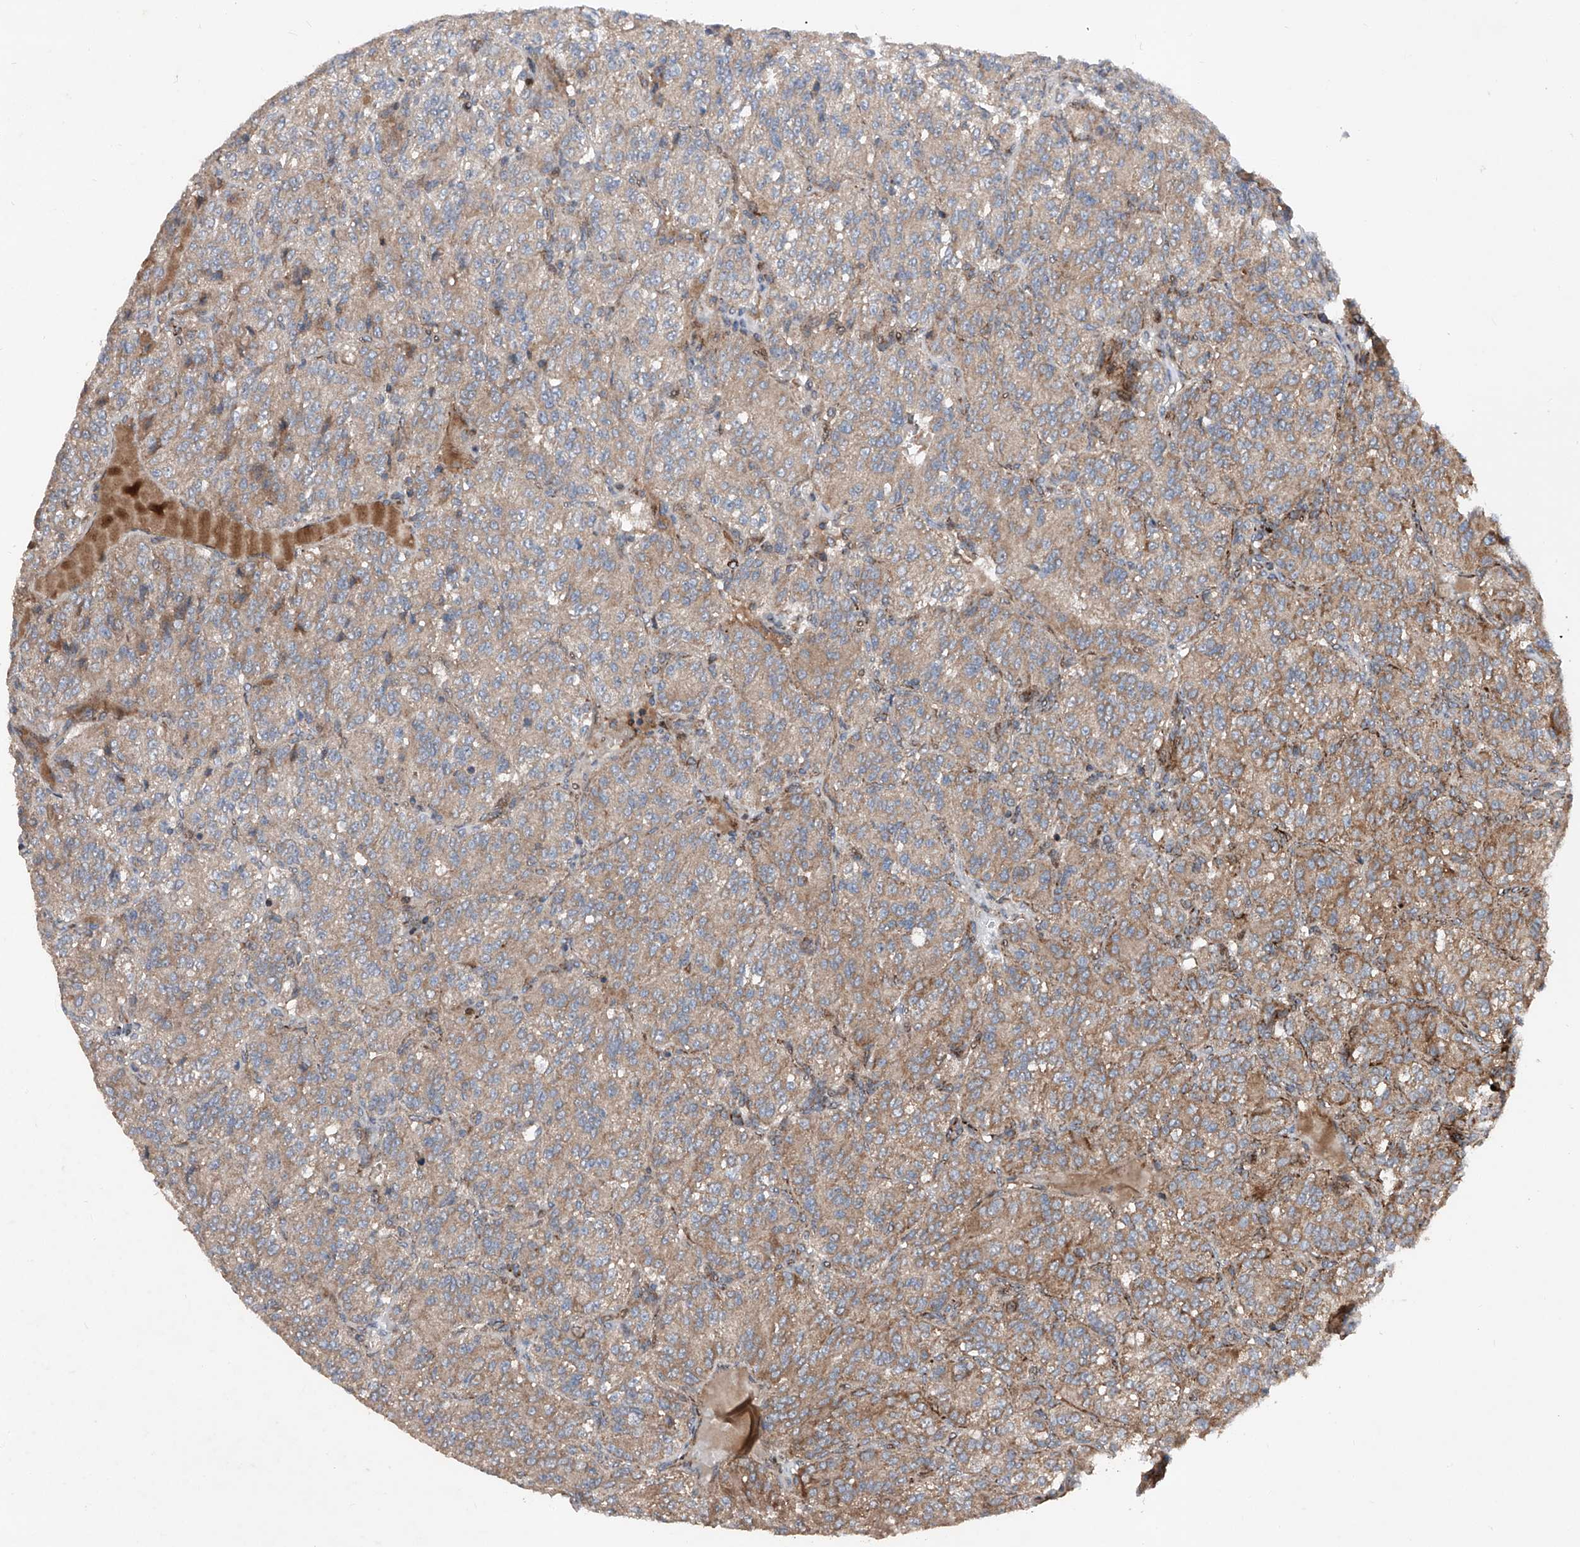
{"staining": {"intensity": "moderate", "quantity": "25%-75%", "location": "cytoplasmic/membranous"}, "tissue": "renal cancer", "cell_type": "Tumor cells", "image_type": "cancer", "snomed": [{"axis": "morphology", "description": "Adenocarcinoma, NOS"}, {"axis": "topography", "description": "Kidney"}], "caption": "Human renal adenocarcinoma stained with a brown dye reveals moderate cytoplasmic/membranous positive staining in approximately 25%-75% of tumor cells.", "gene": "DAD1", "patient": {"sex": "female", "age": 63}}